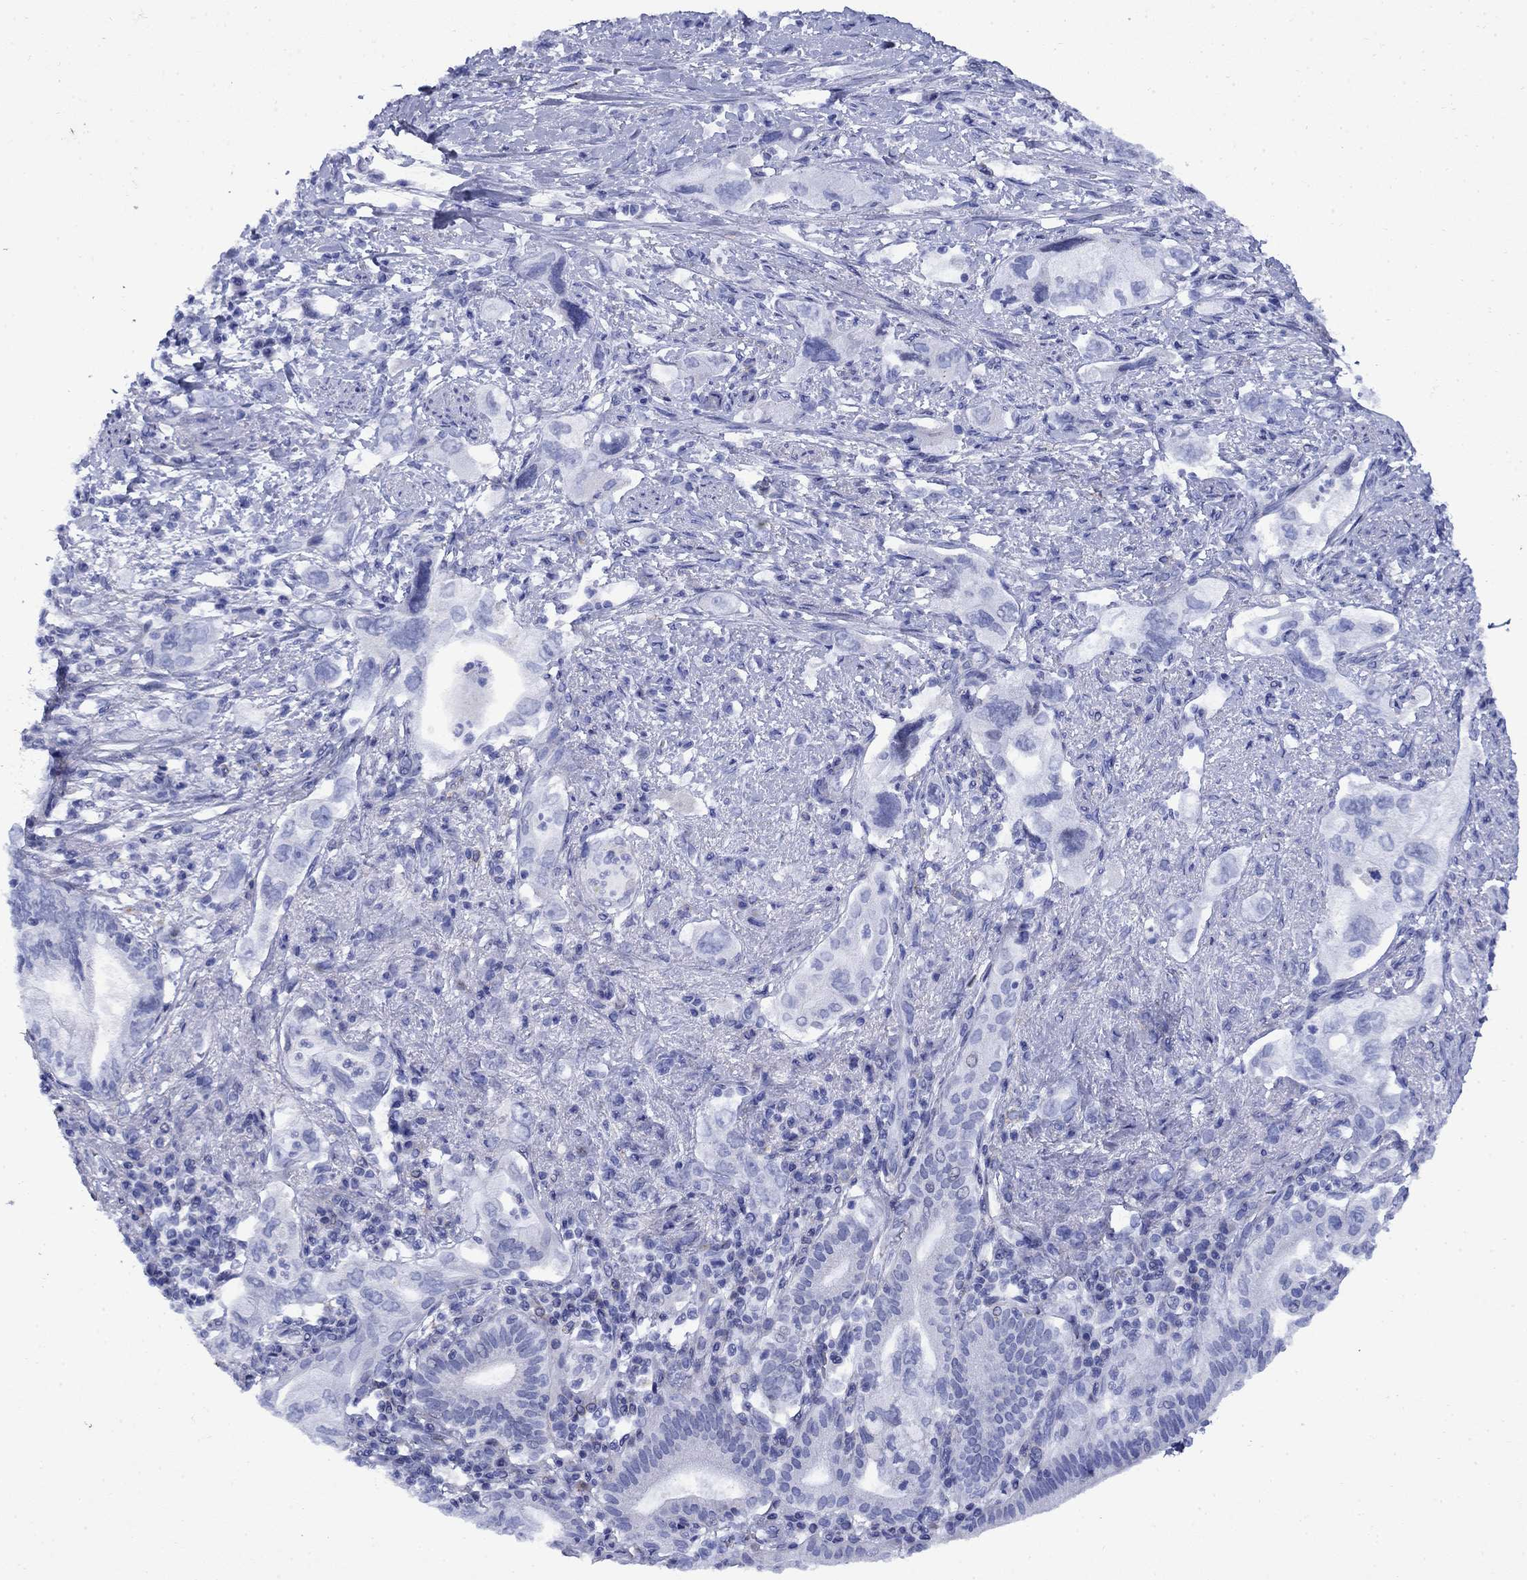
{"staining": {"intensity": "negative", "quantity": "none", "location": "none"}, "tissue": "pancreatic cancer", "cell_type": "Tumor cells", "image_type": "cancer", "snomed": [{"axis": "morphology", "description": "Adenocarcinoma, NOS"}, {"axis": "topography", "description": "Pancreas"}], "caption": "Tumor cells are negative for brown protein staining in pancreatic cancer (adenocarcinoma). (Brightfield microscopy of DAB immunohistochemistry (IHC) at high magnification).", "gene": "STAB2", "patient": {"sex": "female", "age": 73}}